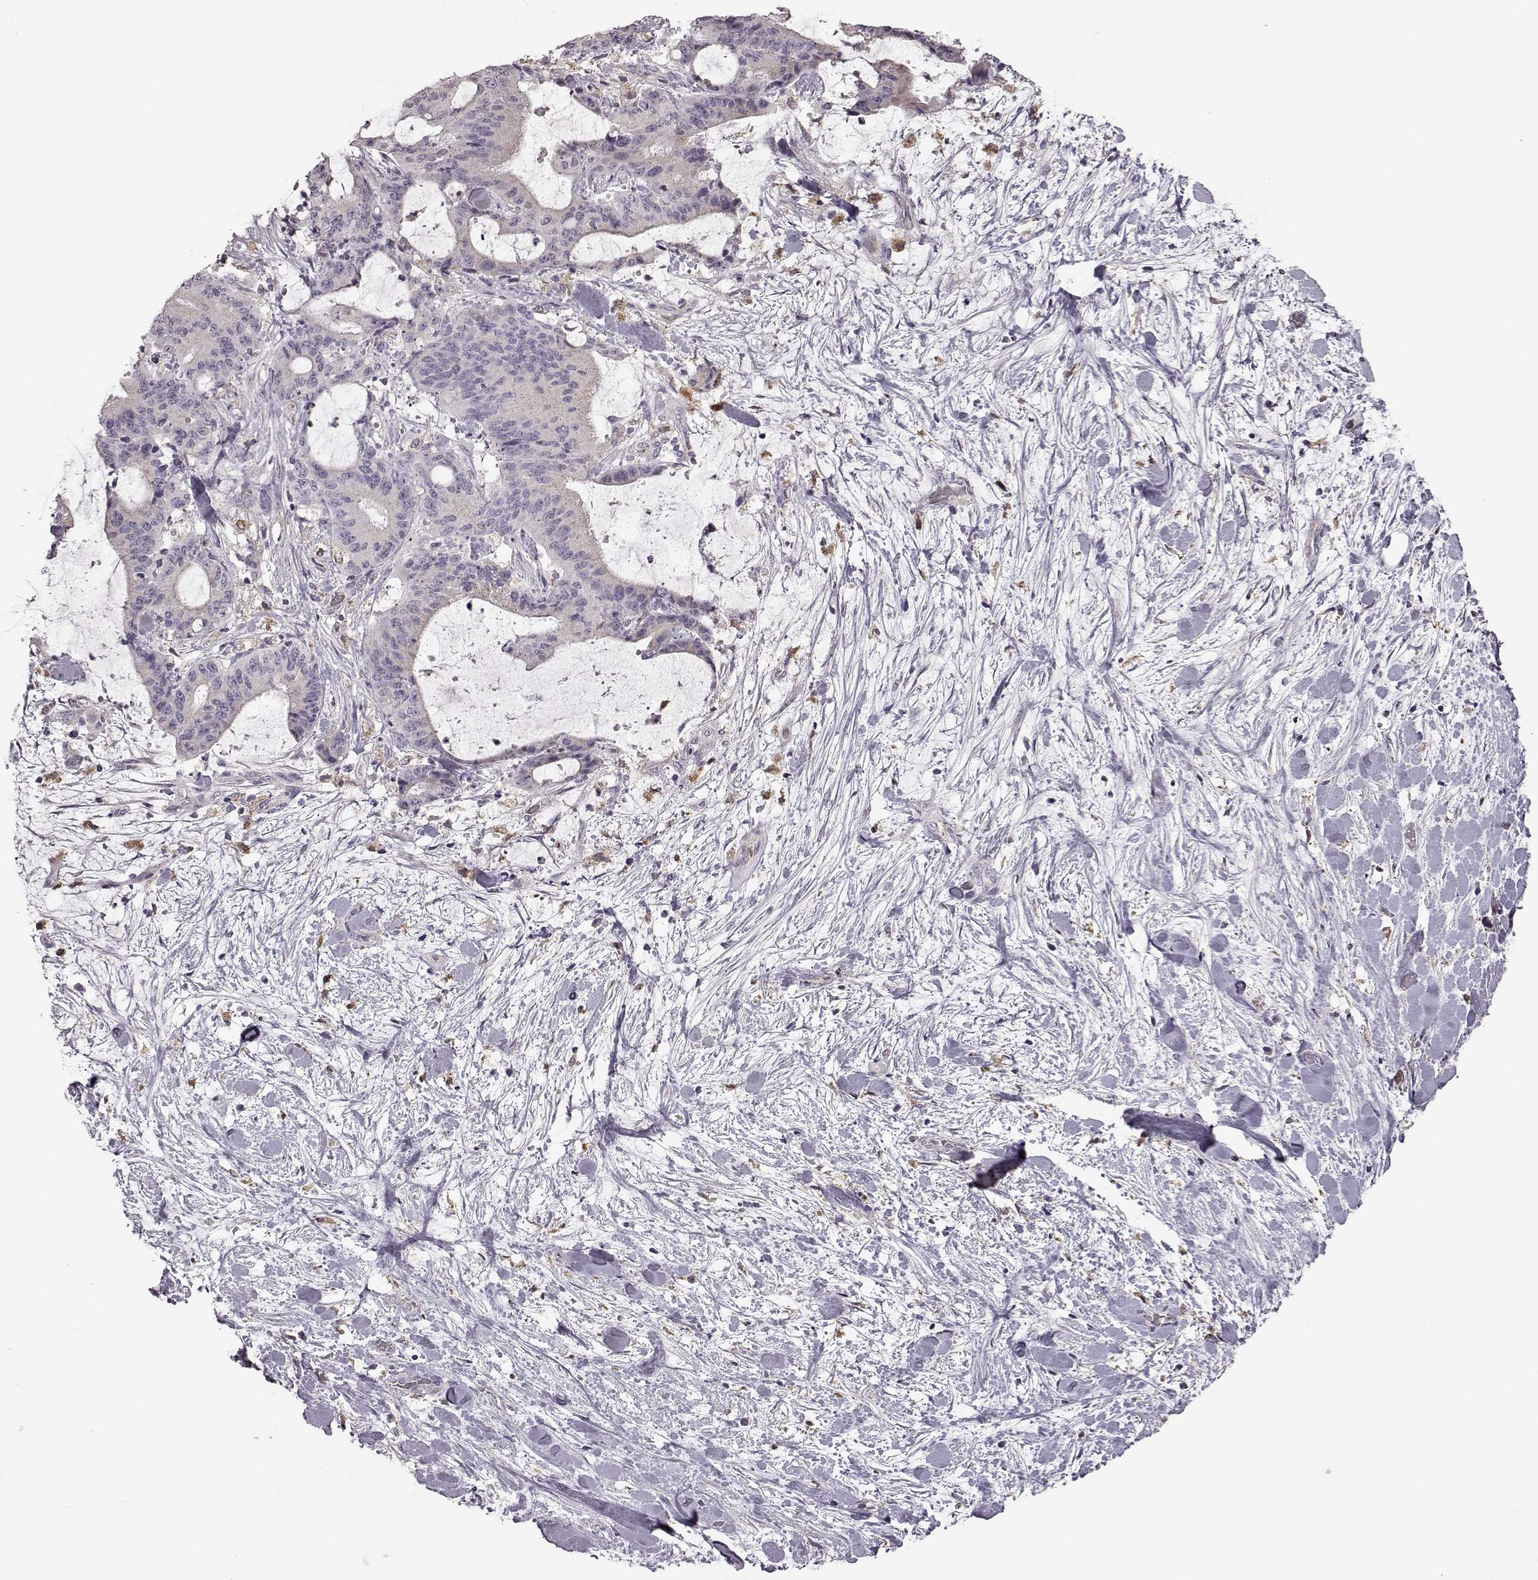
{"staining": {"intensity": "negative", "quantity": "none", "location": "none"}, "tissue": "liver cancer", "cell_type": "Tumor cells", "image_type": "cancer", "snomed": [{"axis": "morphology", "description": "Cholangiocarcinoma"}, {"axis": "topography", "description": "Liver"}], "caption": "IHC histopathology image of human cholangiocarcinoma (liver) stained for a protein (brown), which displays no positivity in tumor cells.", "gene": "B3GNT6", "patient": {"sex": "female", "age": 73}}